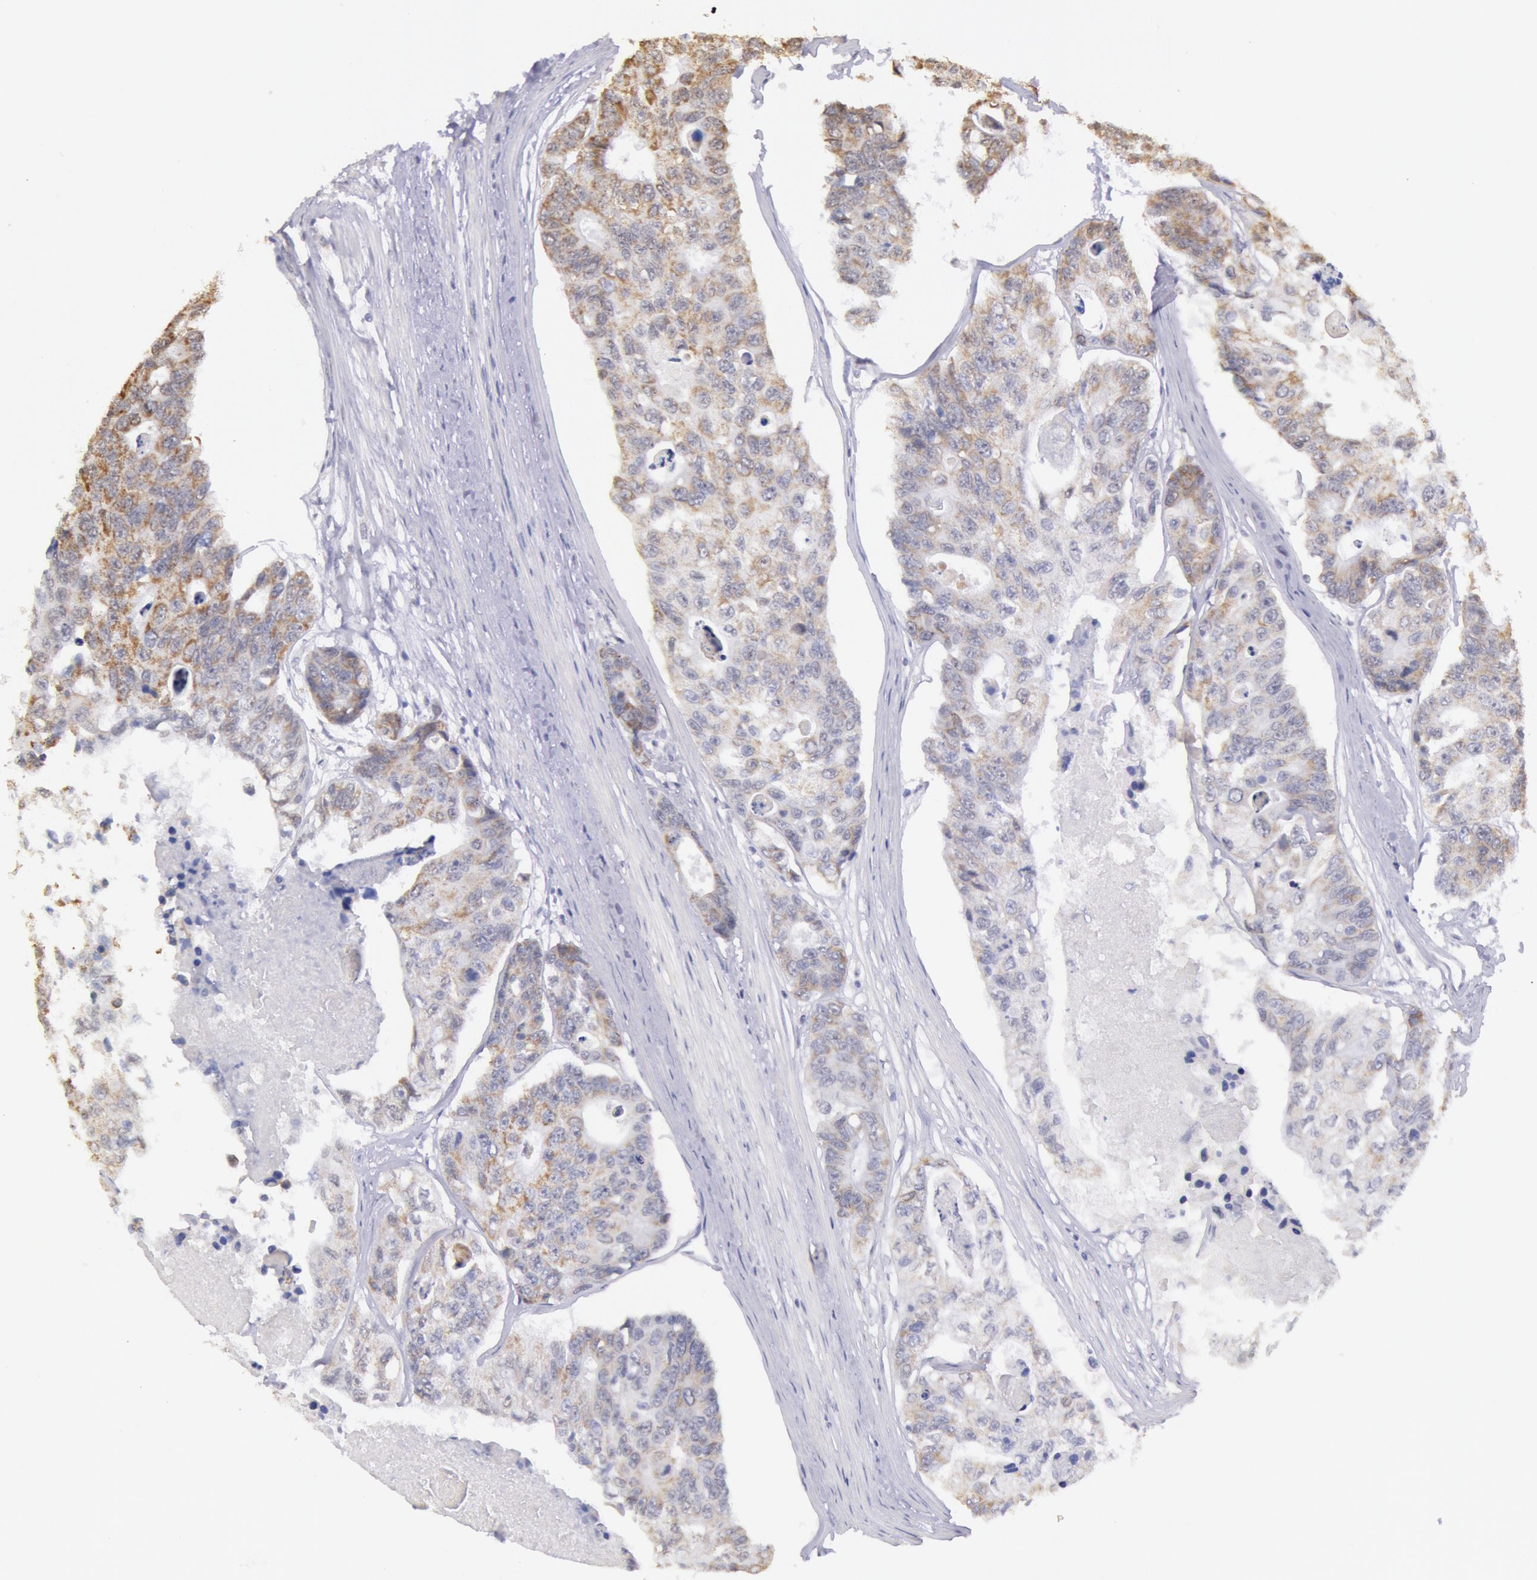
{"staining": {"intensity": "weak", "quantity": ">75%", "location": "cytoplasmic/membranous"}, "tissue": "colorectal cancer", "cell_type": "Tumor cells", "image_type": "cancer", "snomed": [{"axis": "morphology", "description": "Adenocarcinoma, NOS"}, {"axis": "topography", "description": "Colon"}], "caption": "Weak cytoplasmic/membranous protein expression is appreciated in about >75% of tumor cells in colorectal cancer.", "gene": "FRMD6", "patient": {"sex": "female", "age": 86}}